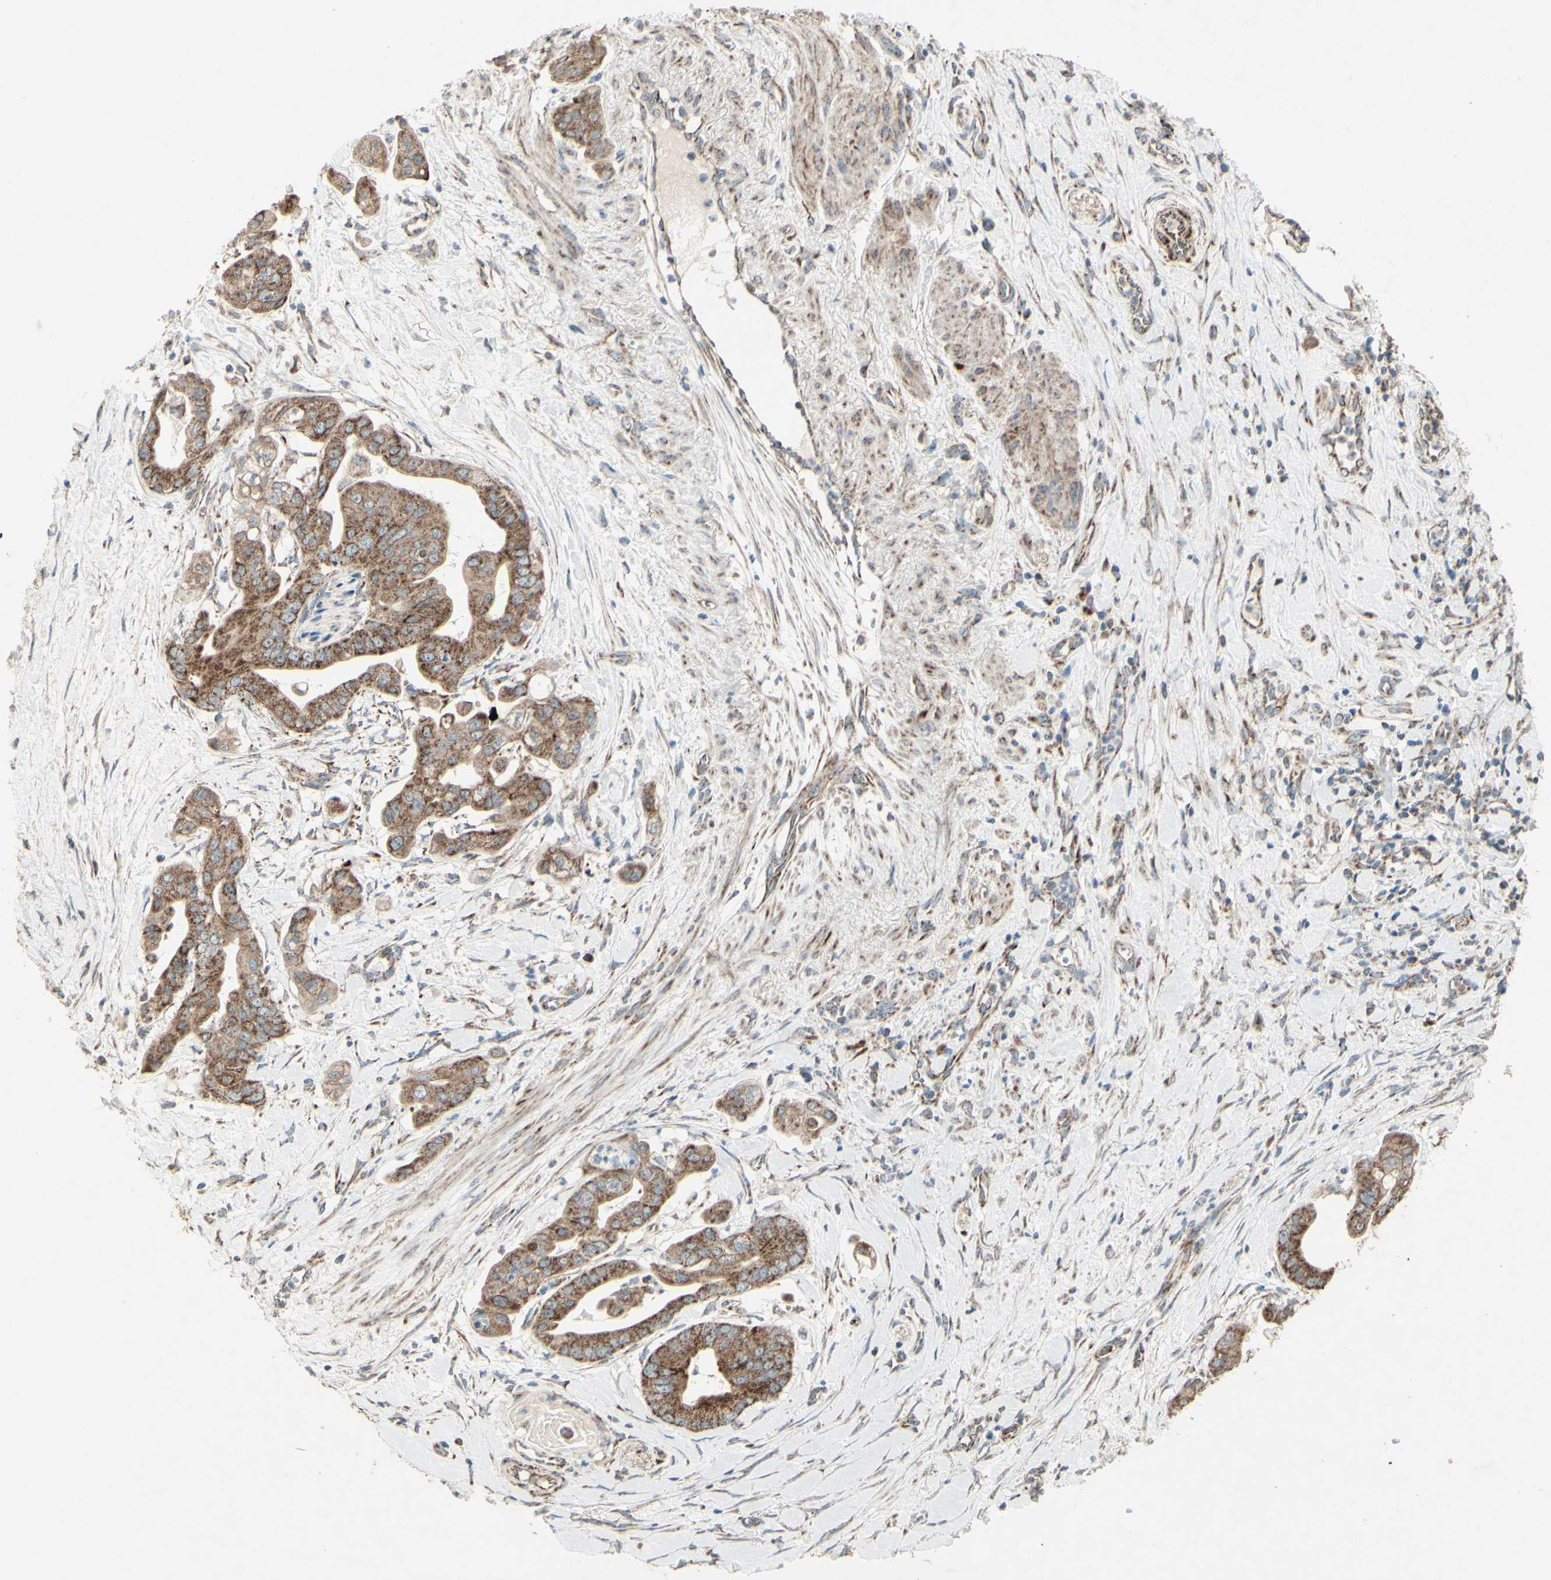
{"staining": {"intensity": "moderate", "quantity": ">75%", "location": "cytoplasmic/membranous"}, "tissue": "pancreatic cancer", "cell_type": "Tumor cells", "image_type": "cancer", "snomed": [{"axis": "morphology", "description": "Adenocarcinoma, NOS"}, {"axis": "topography", "description": "Pancreas"}], "caption": "This histopathology image exhibits IHC staining of human adenocarcinoma (pancreatic), with medium moderate cytoplasmic/membranous expression in approximately >75% of tumor cells.", "gene": "RHOT1", "patient": {"sex": "female", "age": 75}}